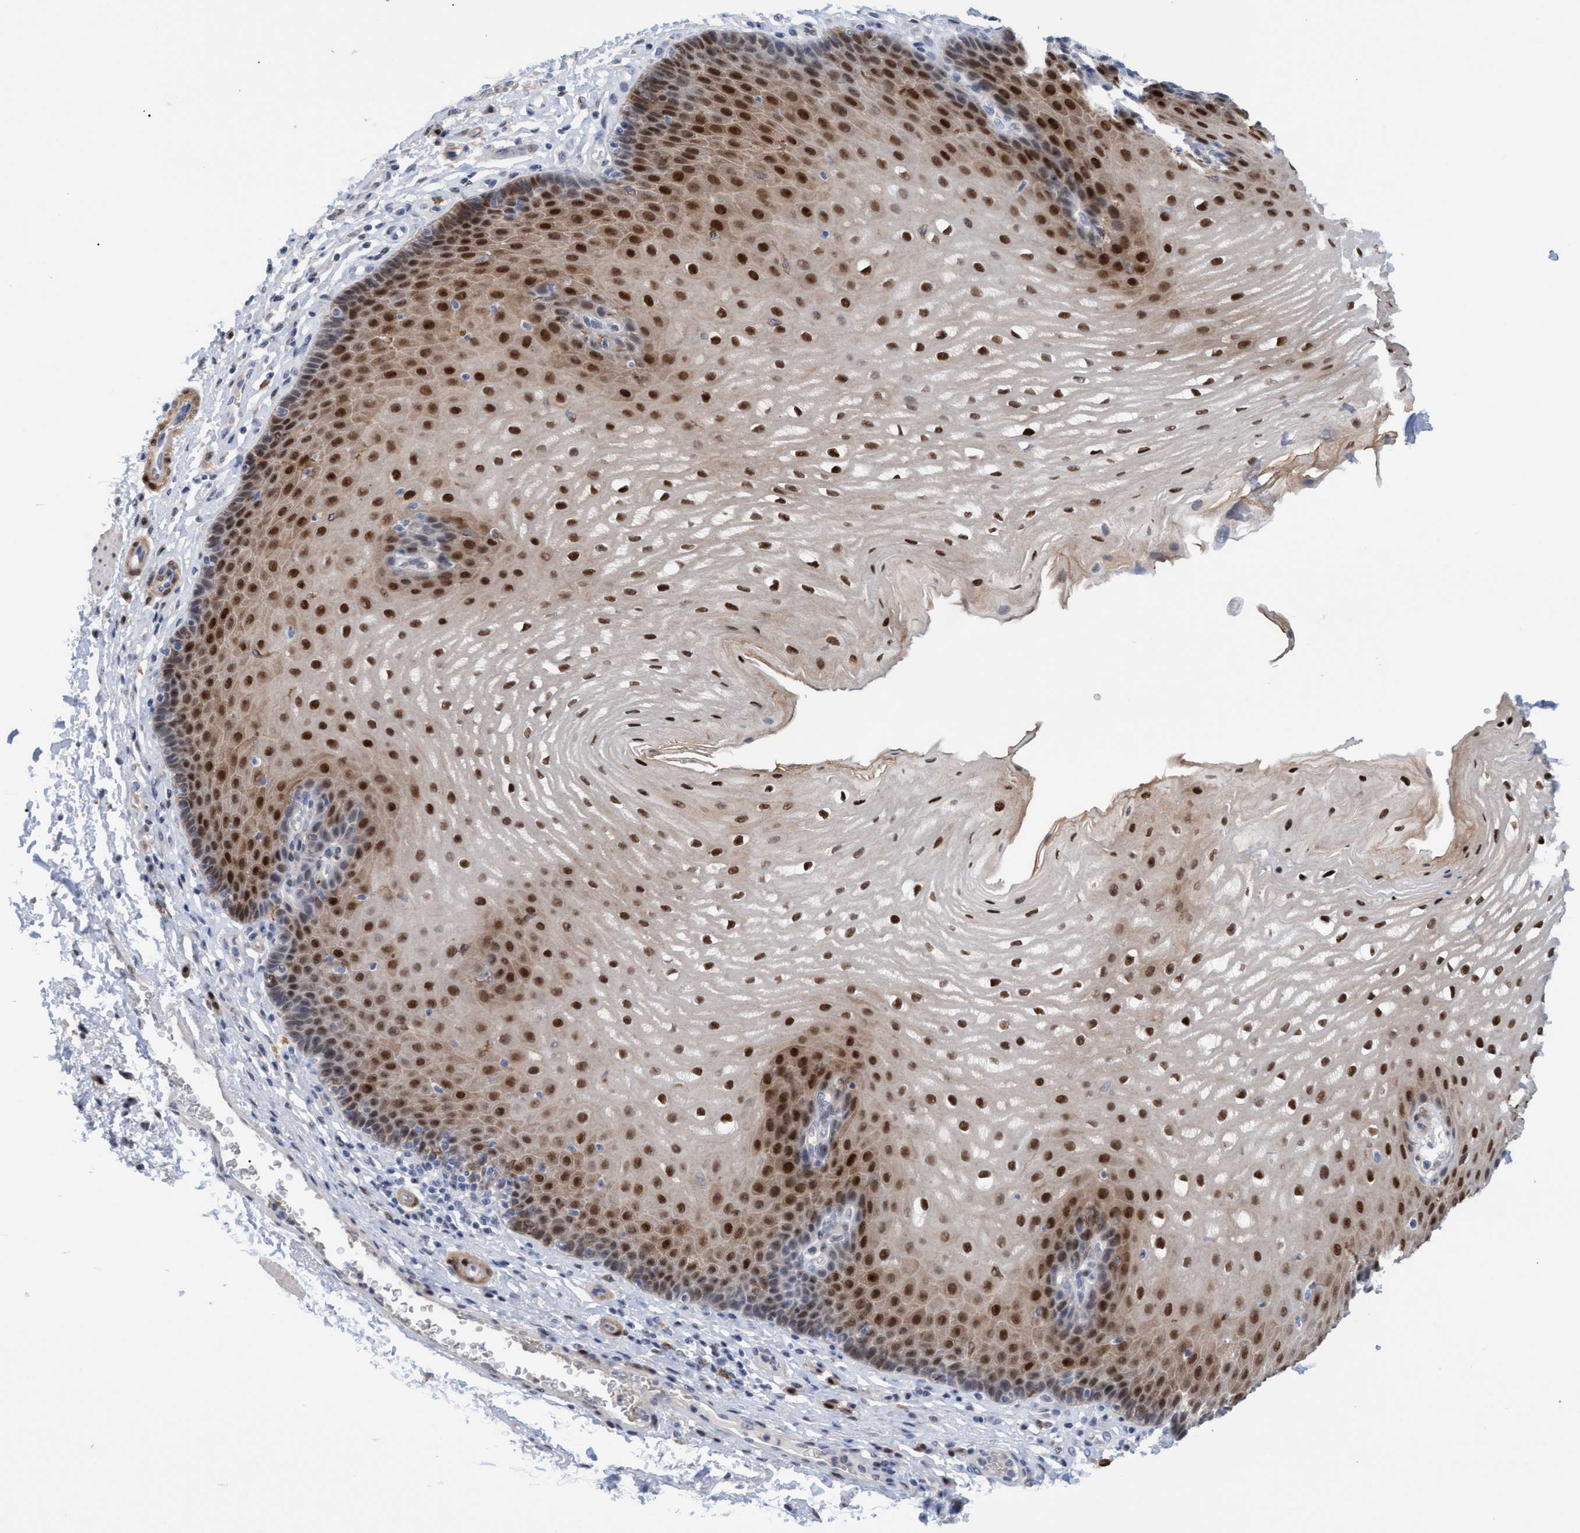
{"staining": {"intensity": "strong", "quantity": ">75%", "location": "nuclear"}, "tissue": "esophagus", "cell_type": "Squamous epithelial cells", "image_type": "normal", "snomed": [{"axis": "morphology", "description": "Normal tissue, NOS"}, {"axis": "topography", "description": "Esophagus"}], "caption": "Immunohistochemical staining of benign human esophagus exhibits strong nuclear protein expression in about >75% of squamous epithelial cells. The staining was performed using DAB to visualize the protein expression in brown, while the nuclei were stained in blue with hematoxylin (Magnification: 20x).", "gene": "PINX1", "patient": {"sex": "male", "age": 54}}